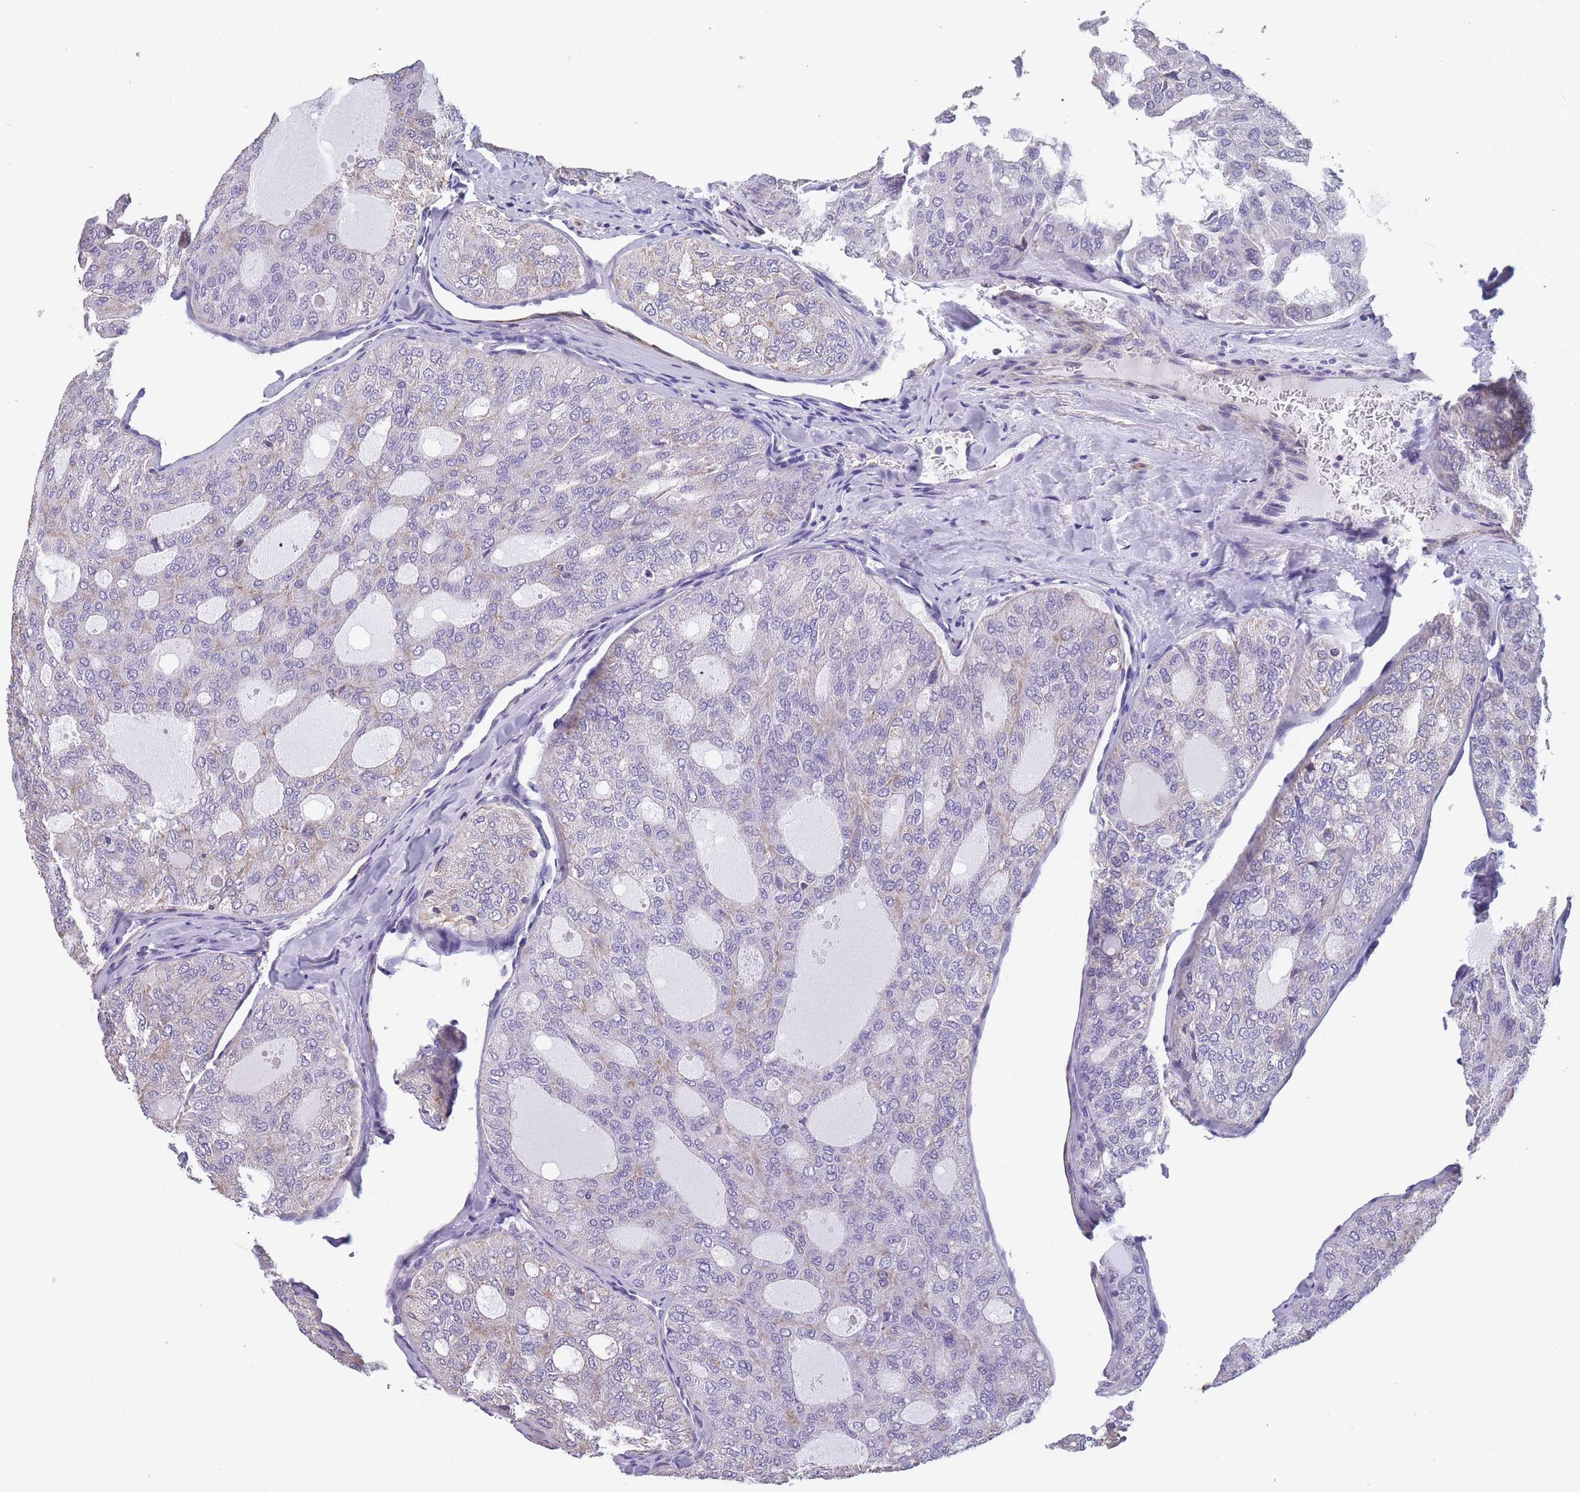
{"staining": {"intensity": "weak", "quantity": "<25%", "location": "cytoplasmic/membranous"}, "tissue": "thyroid cancer", "cell_type": "Tumor cells", "image_type": "cancer", "snomed": [{"axis": "morphology", "description": "Follicular adenoma carcinoma, NOS"}, {"axis": "topography", "description": "Thyroid gland"}], "caption": "Histopathology image shows no protein staining in tumor cells of follicular adenoma carcinoma (thyroid) tissue.", "gene": "TOMM40L", "patient": {"sex": "male", "age": 75}}